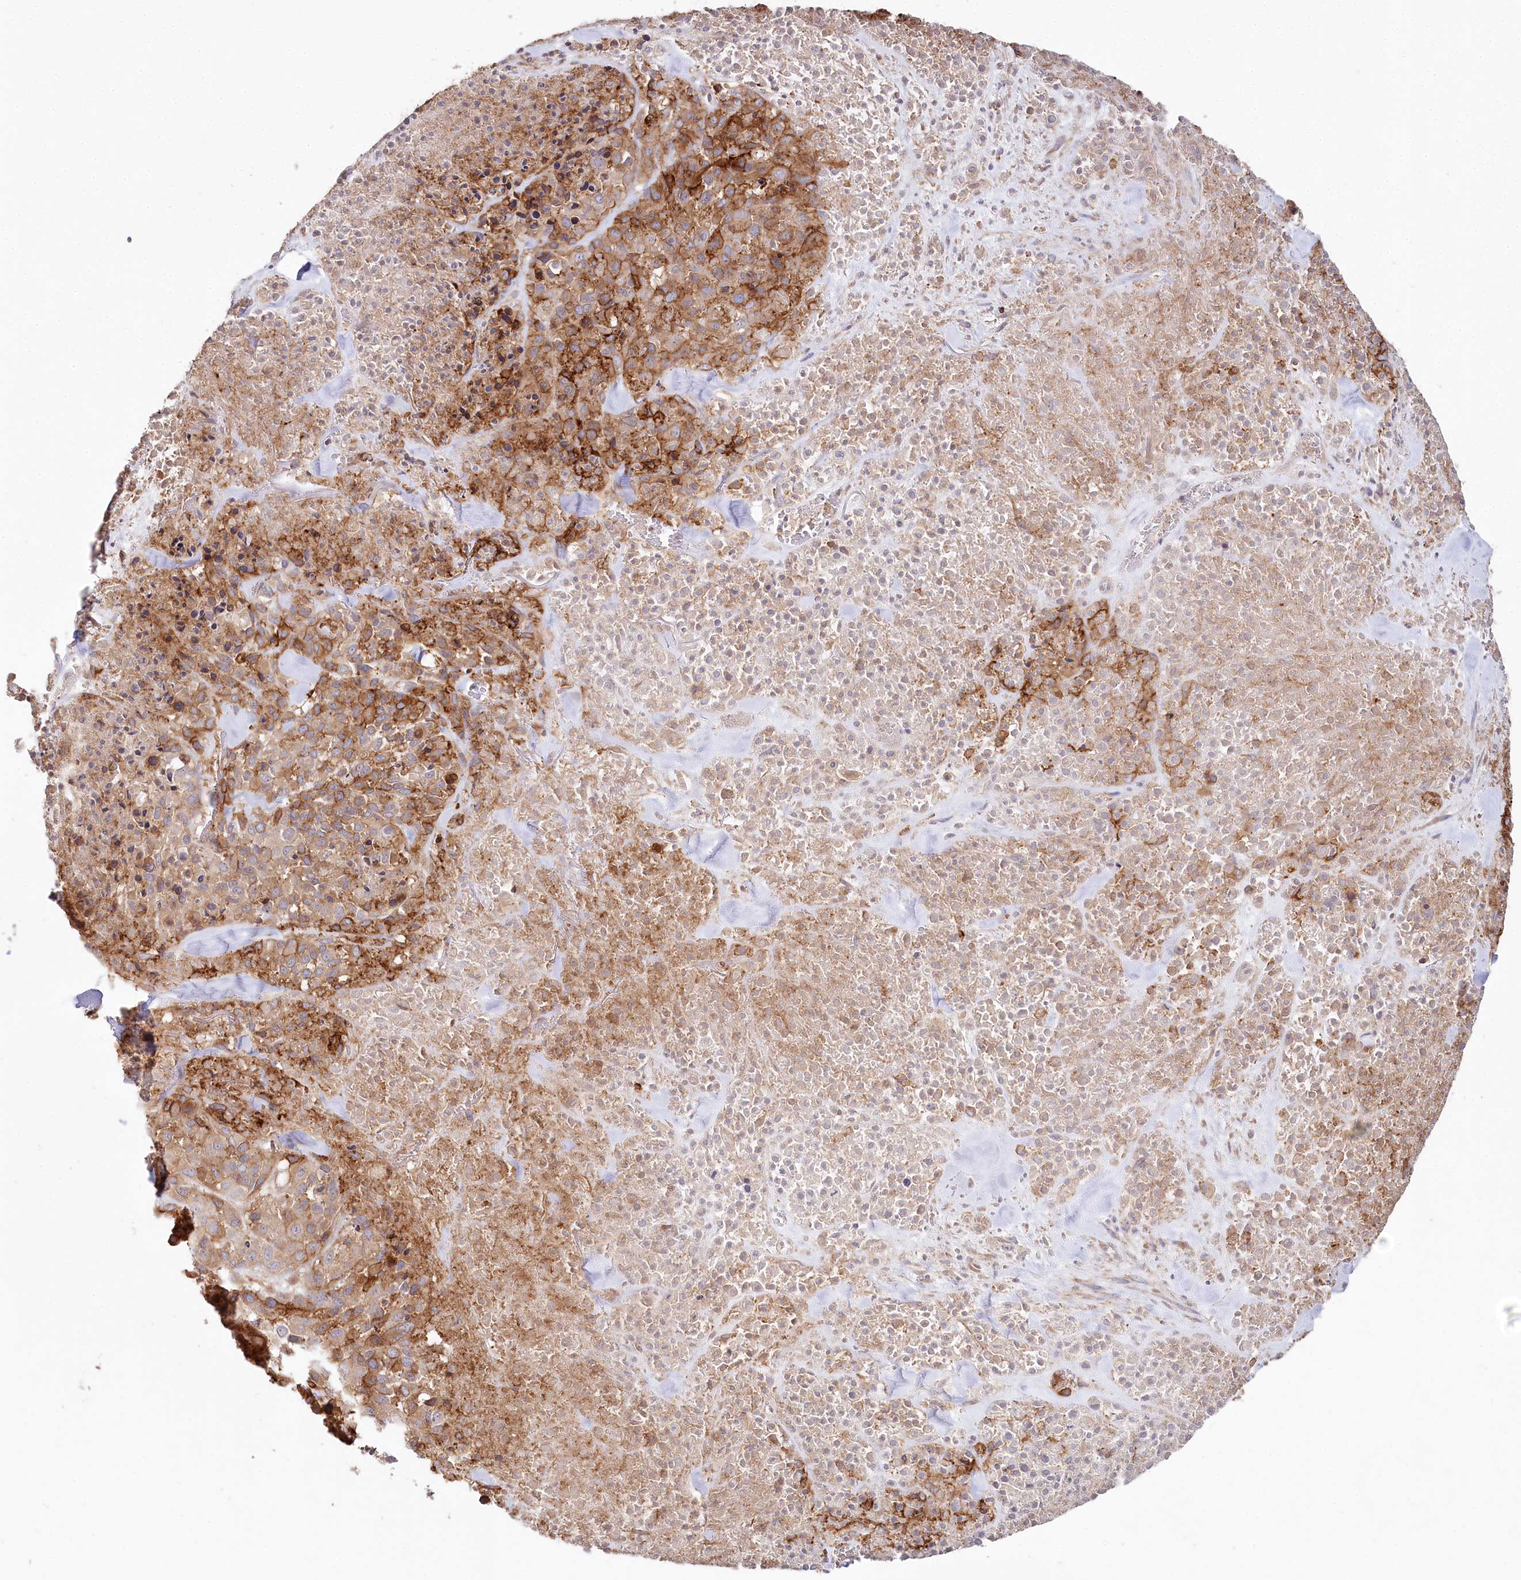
{"staining": {"intensity": "moderate", "quantity": ">75%", "location": "cytoplasmic/membranous"}, "tissue": "melanoma", "cell_type": "Tumor cells", "image_type": "cancer", "snomed": [{"axis": "morphology", "description": "Malignant melanoma, Metastatic site"}, {"axis": "topography", "description": "Skin"}], "caption": "Moderate cytoplasmic/membranous staining for a protein is seen in about >75% of tumor cells of melanoma using IHC.", "gene": "RBP5", "patient": {"sex": "female", "age": 81}}